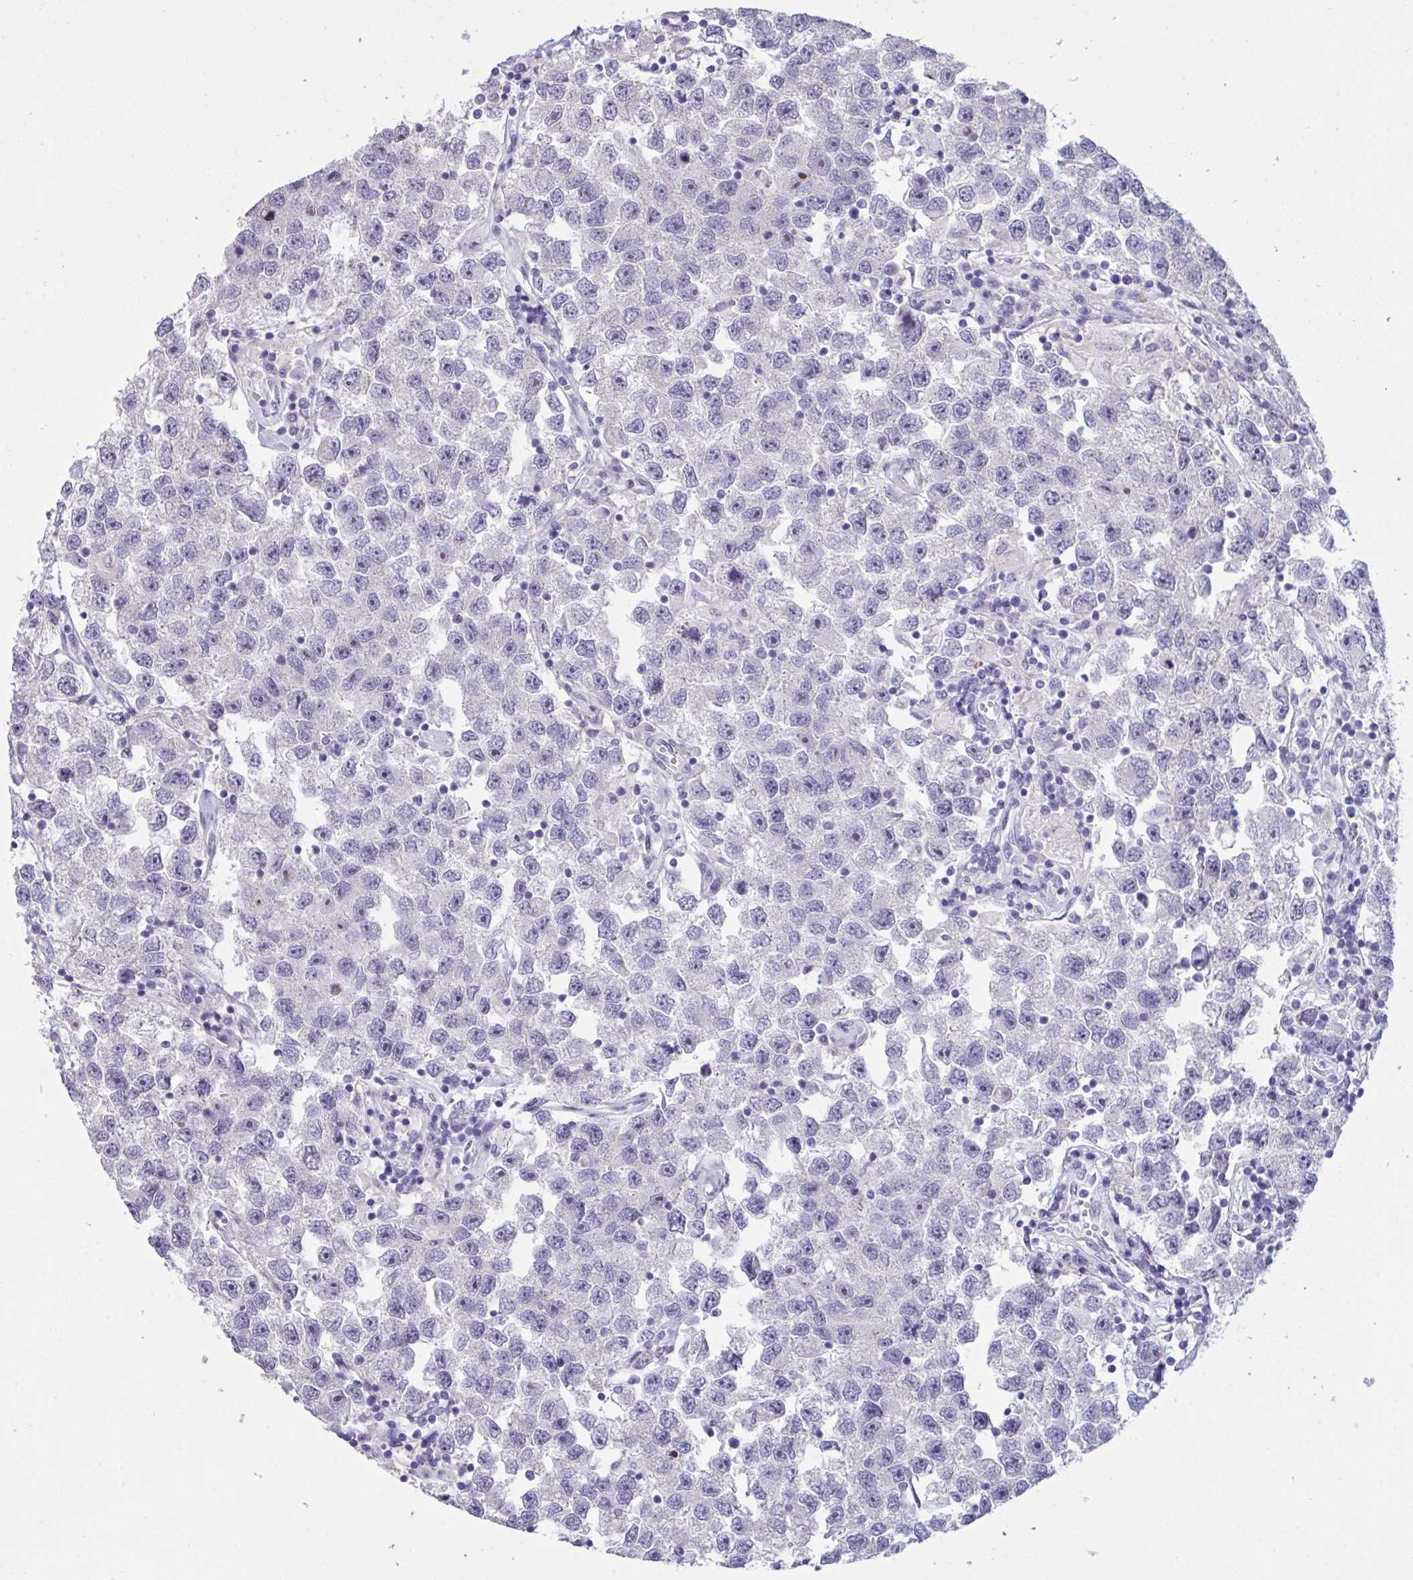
{"staining": {"intensity": "negative", "quantity": "none", "location": "none"}, "tissue": "testis cancer", "cell_type": "Tumor cells", "image_type": "cancer", "snomed": [{"axis": "morphology", "description": "Seminoma, NOS"}, {"axis": "topography", "description": "Testis"}], "caption": "Protein analysis of testis seminoma reveals no significant expression in tumor cells.", "gene": "PELI2", "patient": {"sex": "male", "age": 26}}